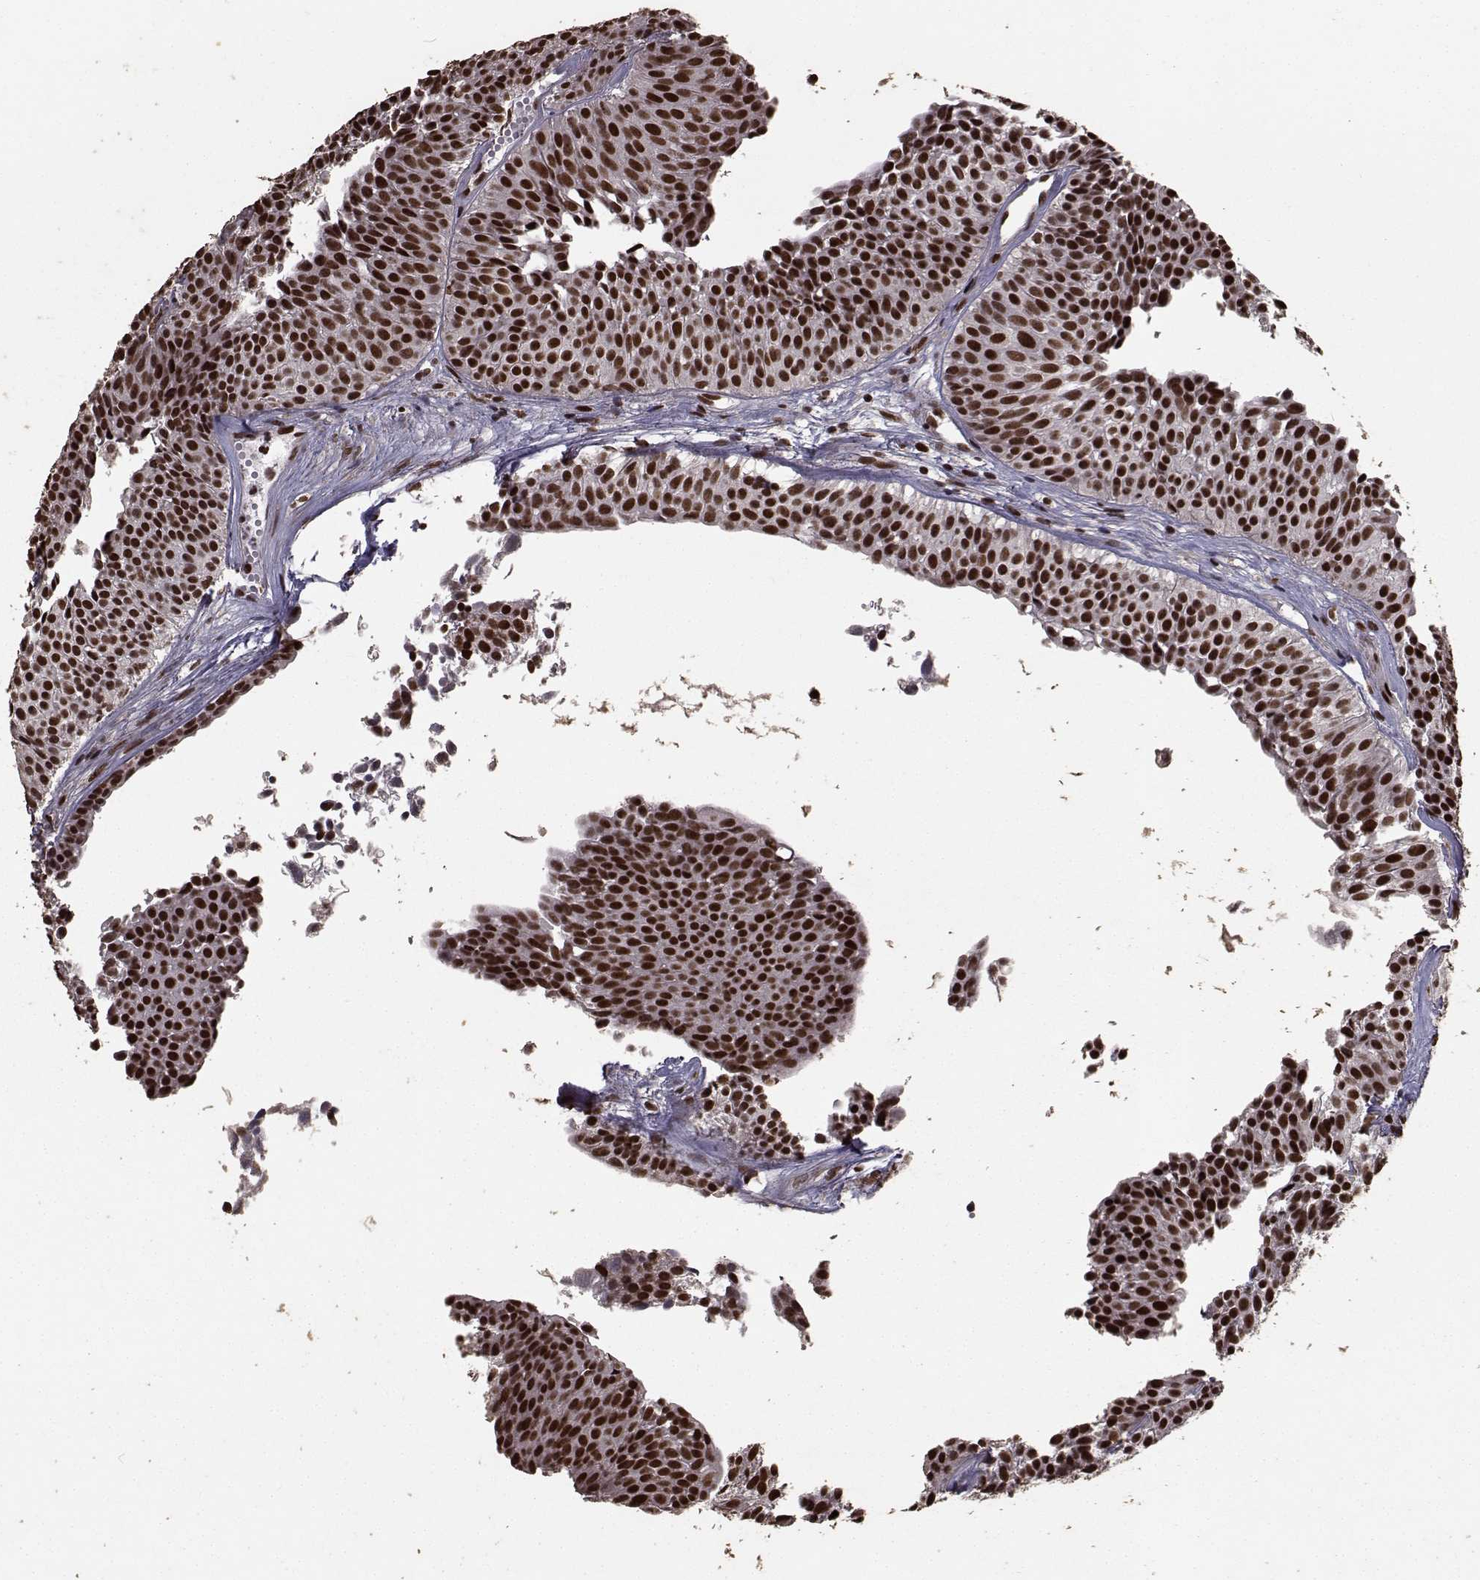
{"staining": {"intensity": "strong", "quantity": ">75%", "location": "nuclear"}, "tissue": "urothelial cancer", "cell_type": "Tumor cells", "image_type": "cancer", "snomed": [{"axis": "morphology", "description": "Urothelial carcinoma, Low grade"}, {"axis": "topography", "description": "Urinary bladder"}], "caption": "Strong nuclear positivity is identified in about >75% of tumor cells in urothelial cancer.", "gene": "SF1", "patient": {"sex": "male", "age": 63}}